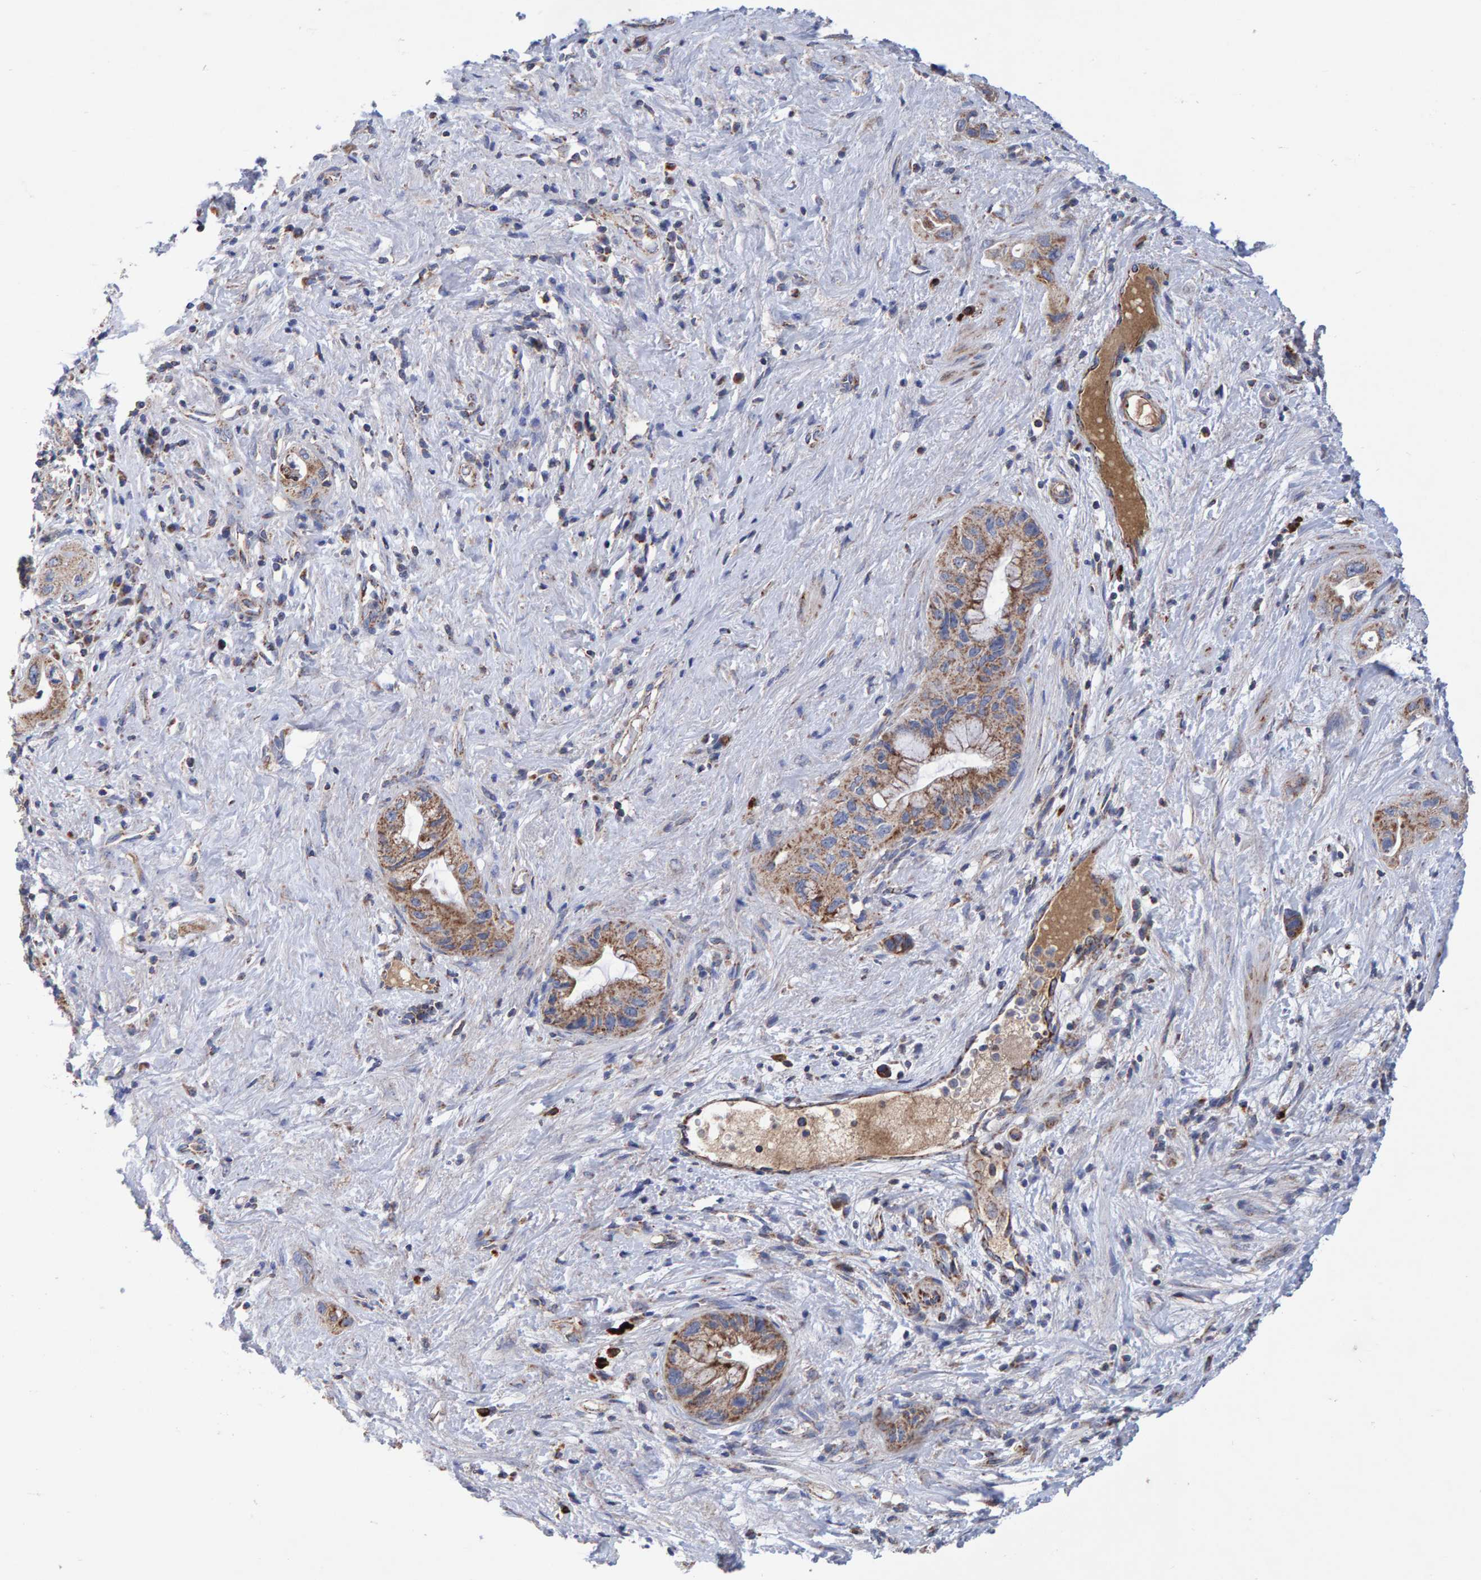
{"staining": {"intensity": "moderate", "quantity": ">75%", "location": "cytoplasmic/membranous"}, "tissue": "pancreatic cancer", "cell_type": "Tumor cells", "image_type": "cancer", "snomed": [{"axis": "morphology", "description": "Adenocarcinoma, NOS"}, {"axis": "topography", "description": "Pancreas"}], "caption": "Immunohistochemical staining of human pancreatic cancer demonstrates medium levels of moderate cytoplasmic/membranous staining in about >75% of tumor cells.", "gene": "EFR3A", "patient": {"sex": "female", "age": 73}}